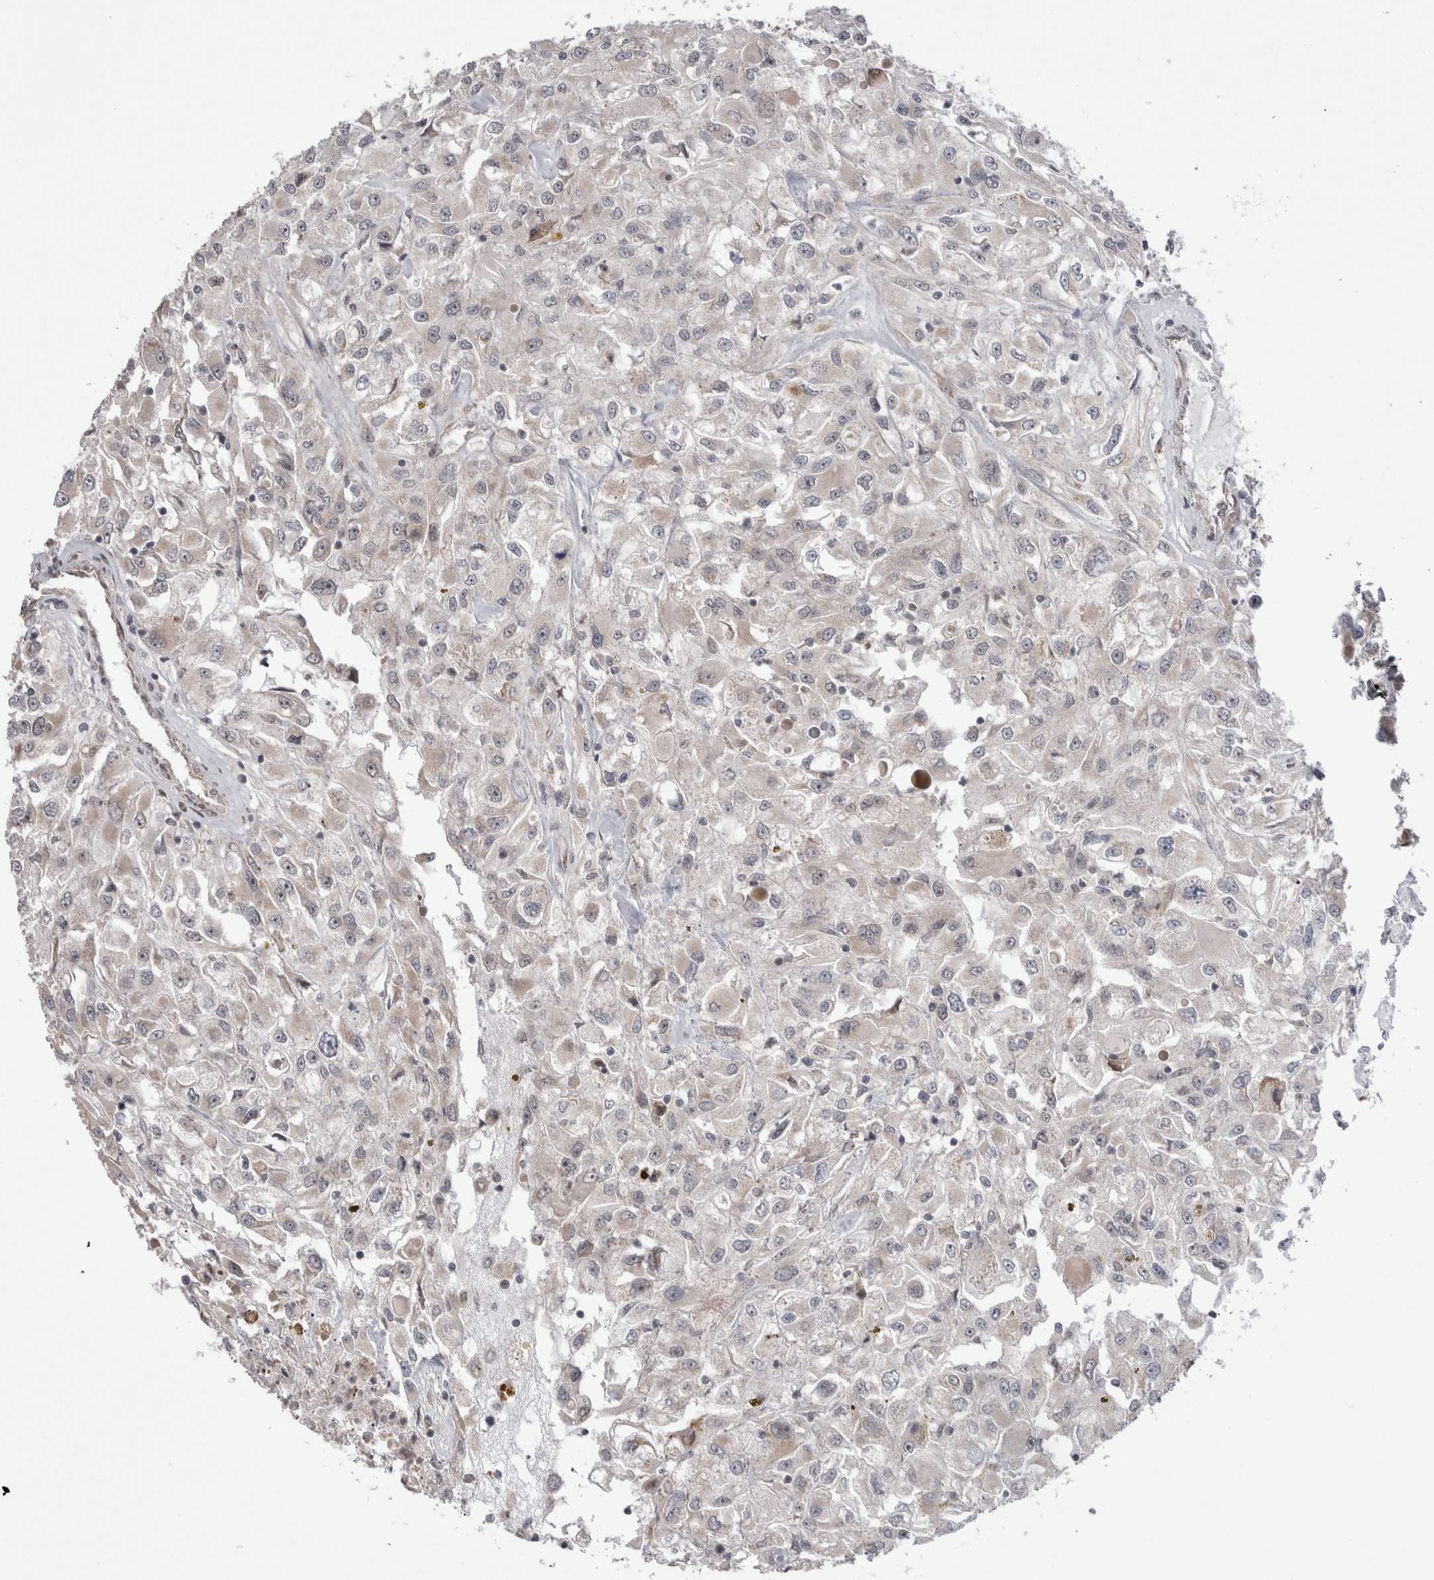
{"staining": {"intensity": "weak", "quantity": "<25%", "location": "cytoplasmic/membranous,nuclear"}, "tissue": "renal cancer", "cell_type": "Tumor cells", "image_type": "cancer", "snomed": [{"axis": "morphology", "description": "Adenocarcinoma, NOS"}, {"axis": "topography", "description": "Kidney"}], "caption": "An image of human renal adenocarcinoma is negative for staining in tumor cells. The staining was performed using DAB to visualize the protein expression in brown, while the nuclei were stained in blue with hematoxylin (Magnification: 20x).", "gene": "EXOSC4", "patient": {"sex": "female", "age": 52}}